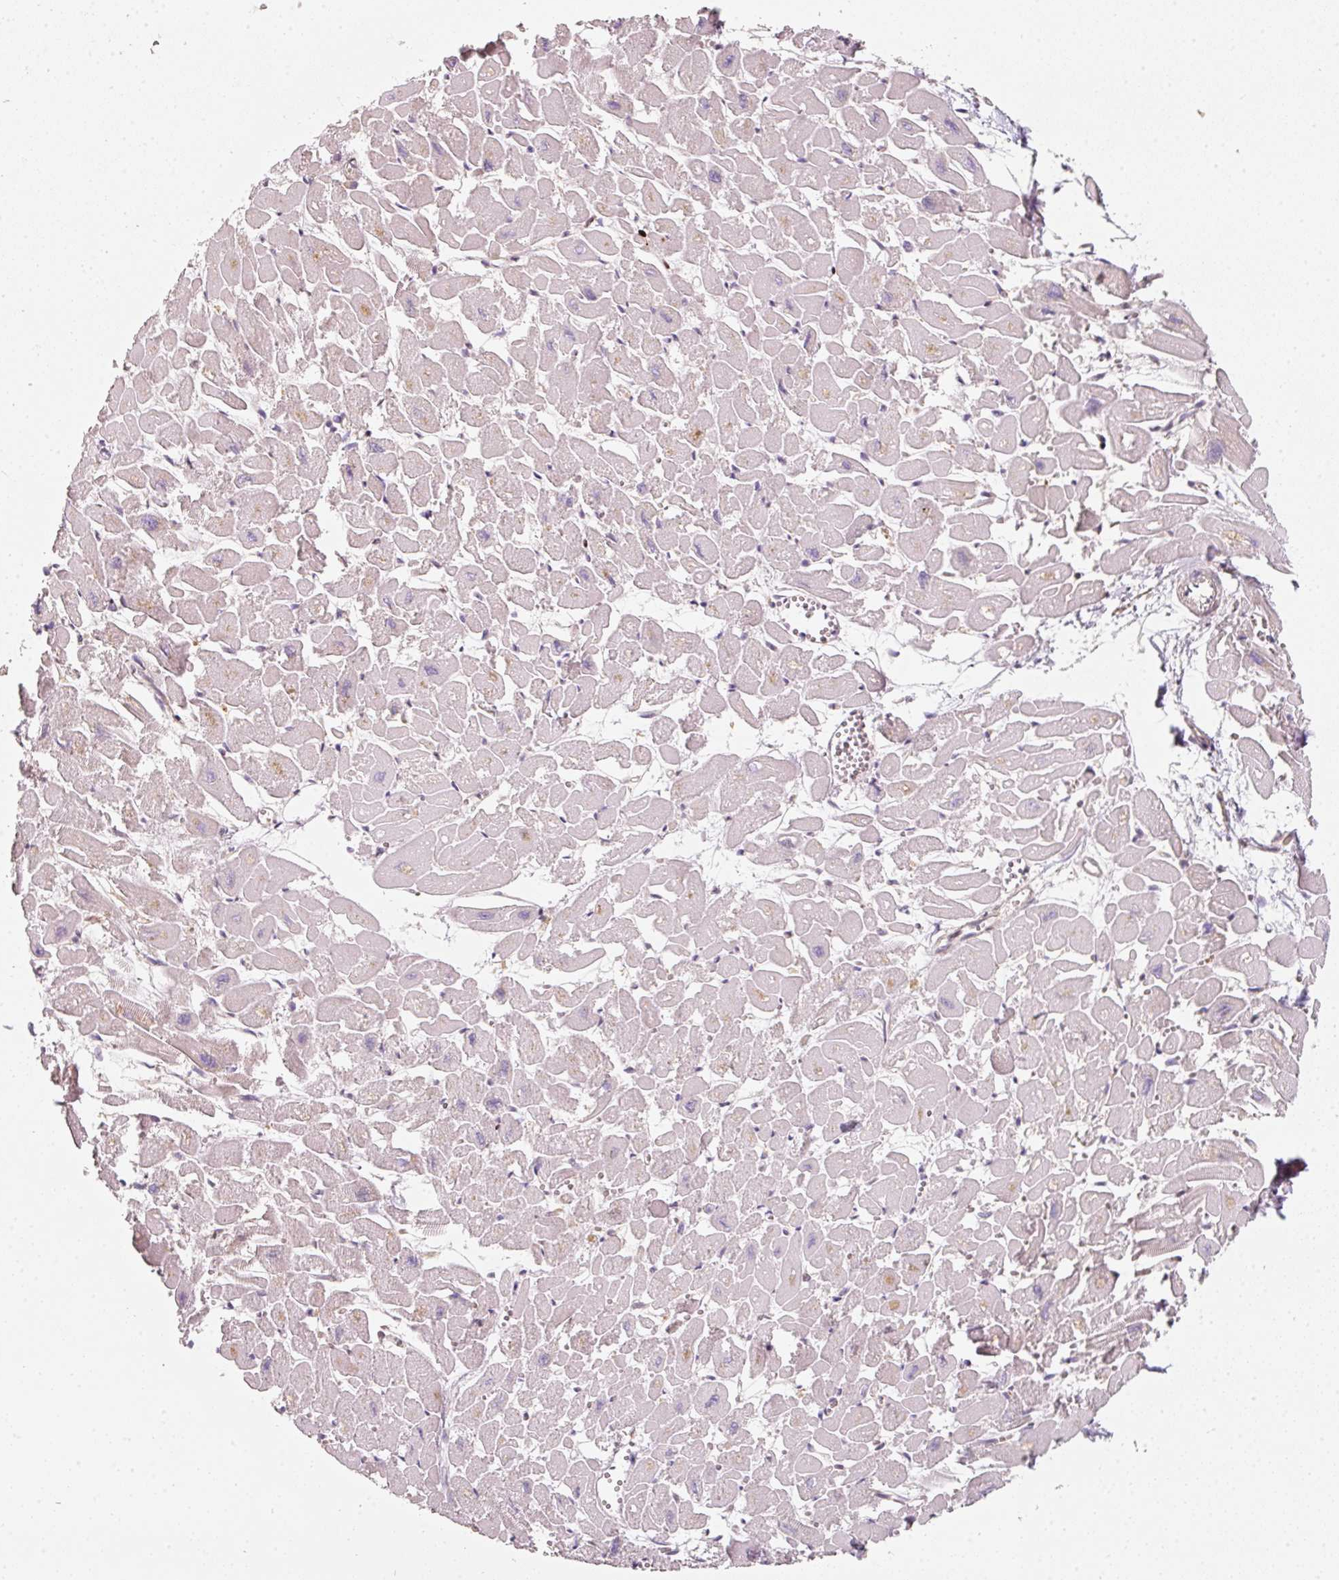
{"staining": {"intensity": "weak", "quantity": "25%-75%", "location": "cytoplasmic/membranous"}, "tissue": "heart muscle", "cell_type": "Cardiomyocytes", "image_type": "normal", "snomed": [{"axis": "morphology", "description": "Normal tissue, NOS"}, {"axis": "topography", "description": "Heart"}], "caption": "Cardiomyocytes reveal low levels of weak cytoplasmic/membranous staining in approximately 25%-75% of cells in unremarkable heart muscle.", "gene": "IQGAP2", "patient": {"sex": "male", "age": 54}}